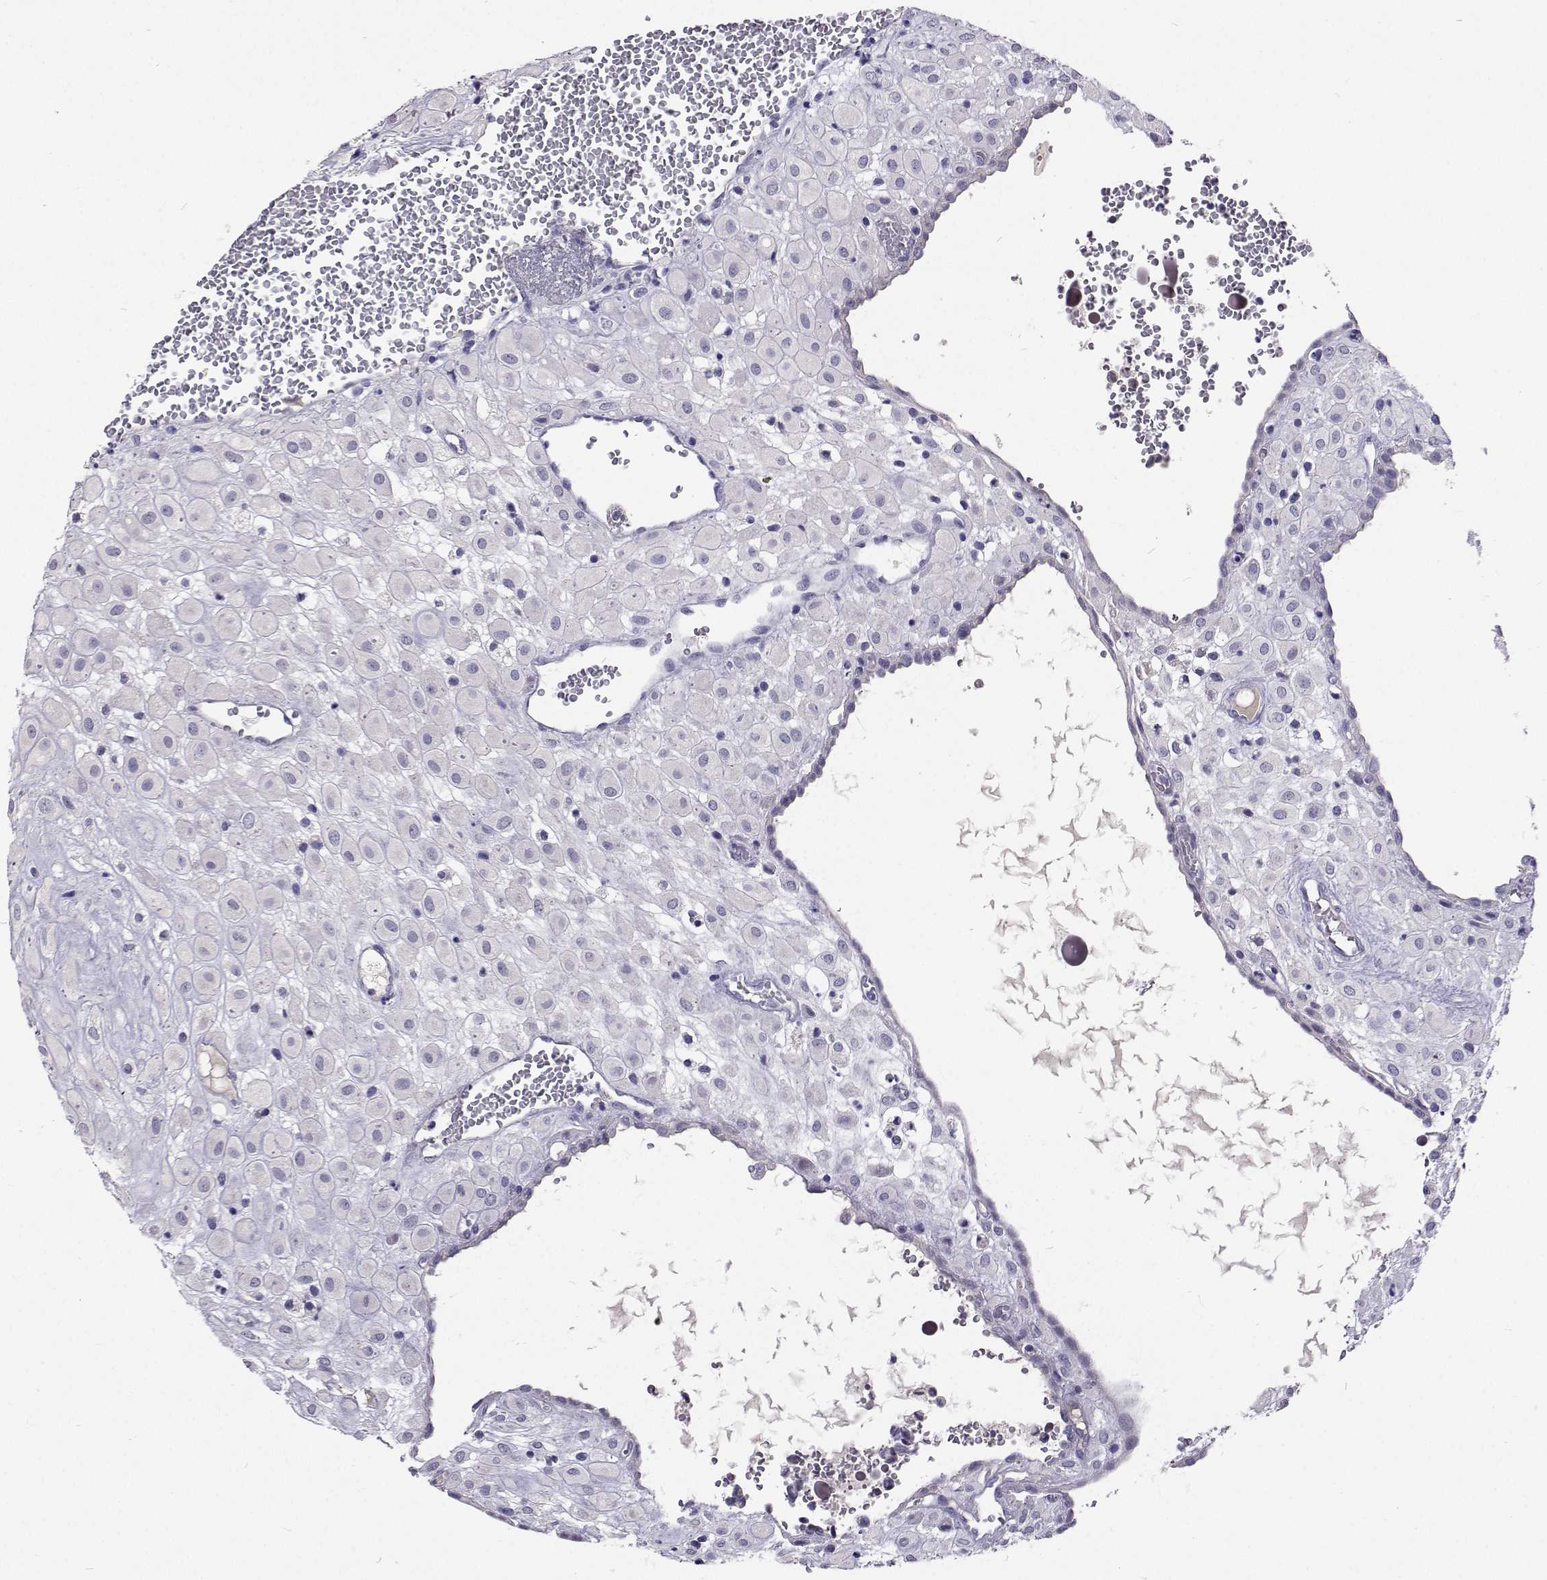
{"staining": {"intensity": "negative", "quantity": "none", "location": "none"}, "tissue": "placenta", "cell_type": "Decidual cells", "image_type": "normal", "snomed": [{"axis": "morphology", "description": "Normal tissue, NOS"}, {"axis": "topography", "description": "Placenta"}], "caption": "Placenta was stained to show a protein in brown. There is no significant positivity in decidual cells. Nuclei are stained in blue.", "gene": "CFAP44", "patient": {"sex": "female", "age": 24}}